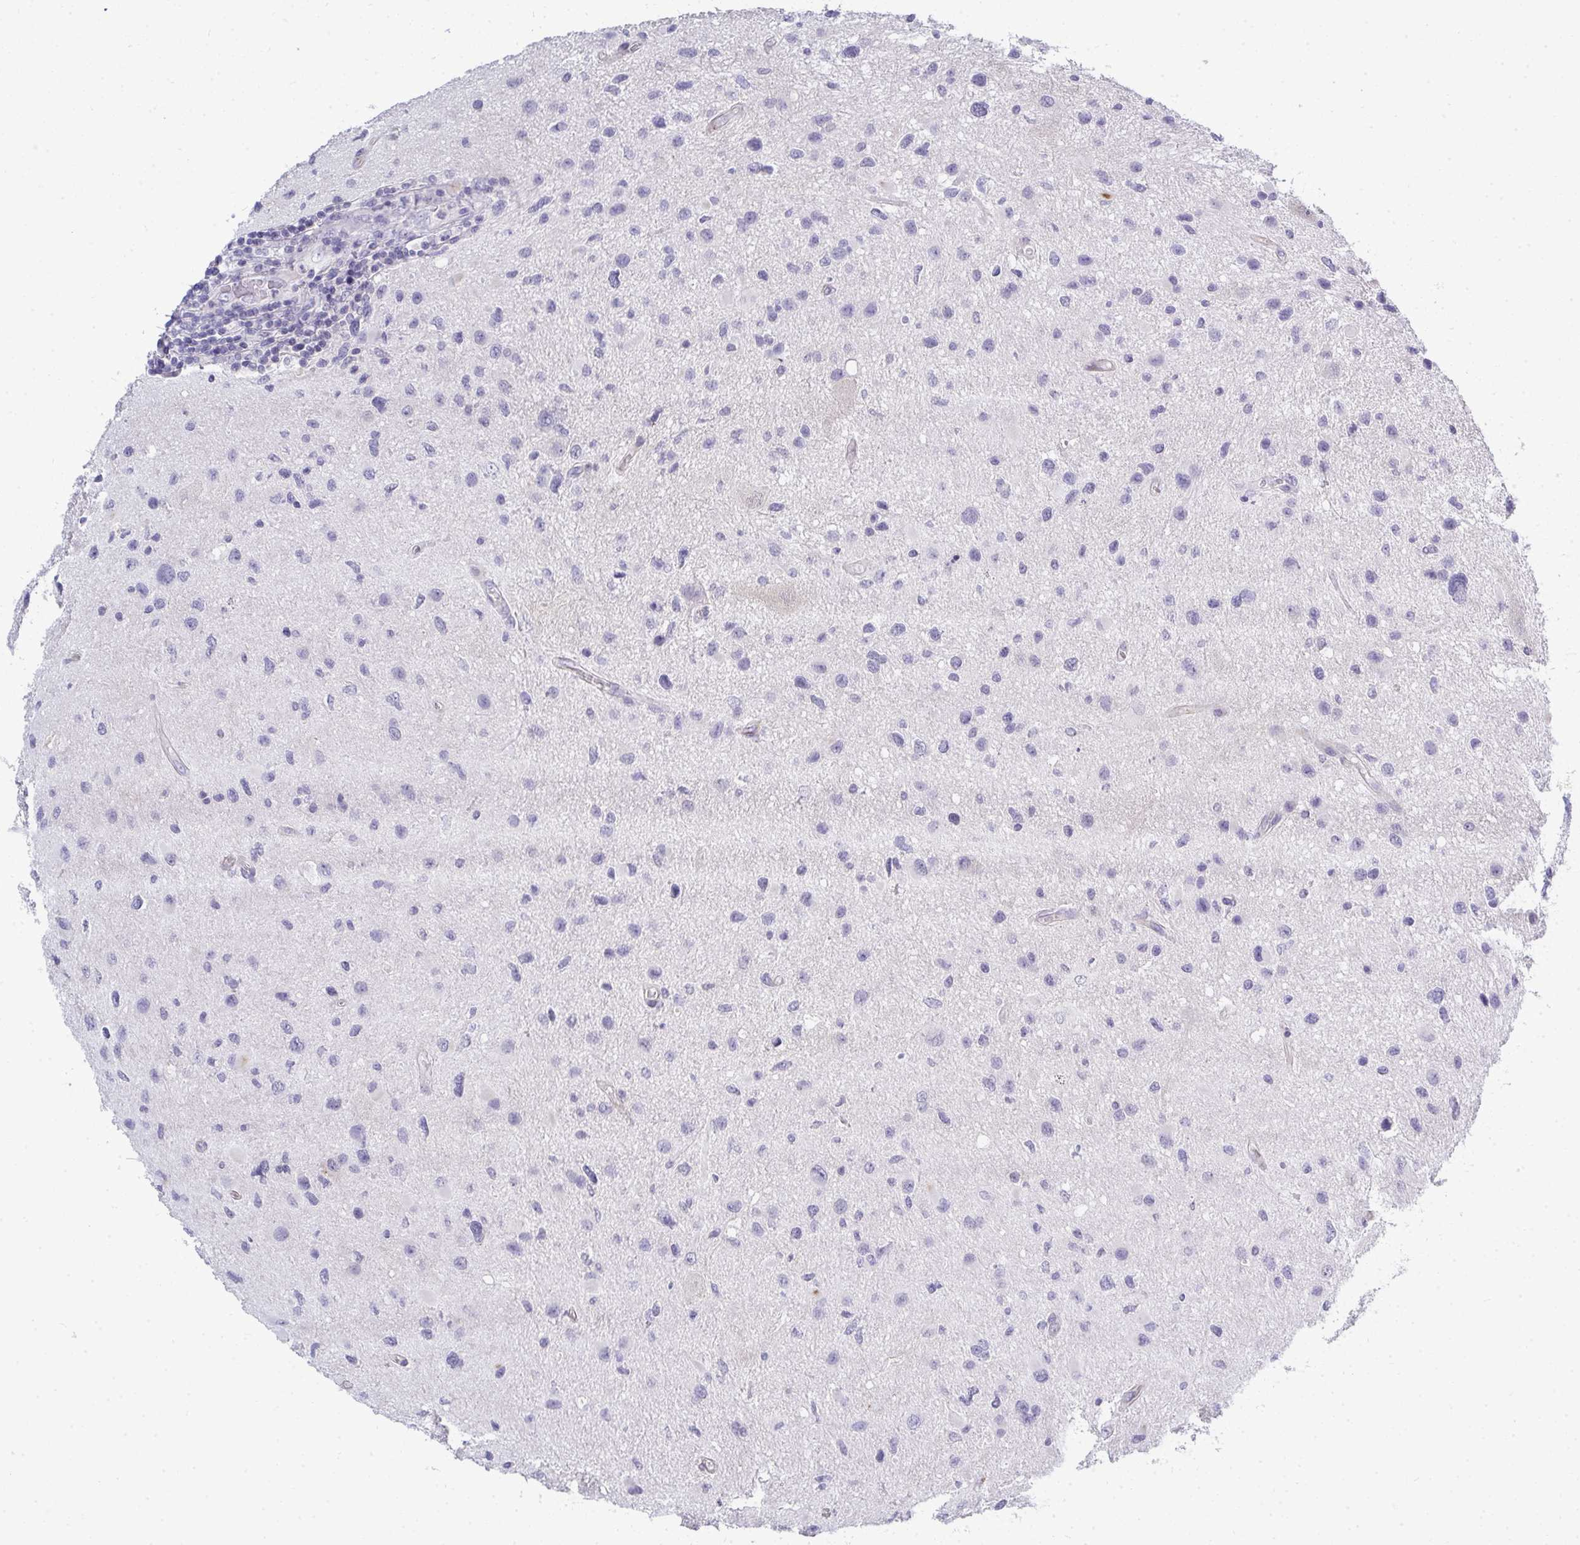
{"staining": {"intensity": "negative", "quantity": "none", "location": "none"}, "tissue": "glioma", "cell_type": "Tumor cells", "image_type": "cancer", "snomed": [{"axis": "morphology", "description": "Glioma, malignant, Low grade"}, {"axis": "topography", "description": "Brain"}], "caption": "High magnification brightfield microscopy of glioma stained with DAB (brown) and counterstained with hematoxylin (blue): tumor cells show no significant positivity.", "gene": "TMEM82", "patient": {"sex": "female", "age": 32}}